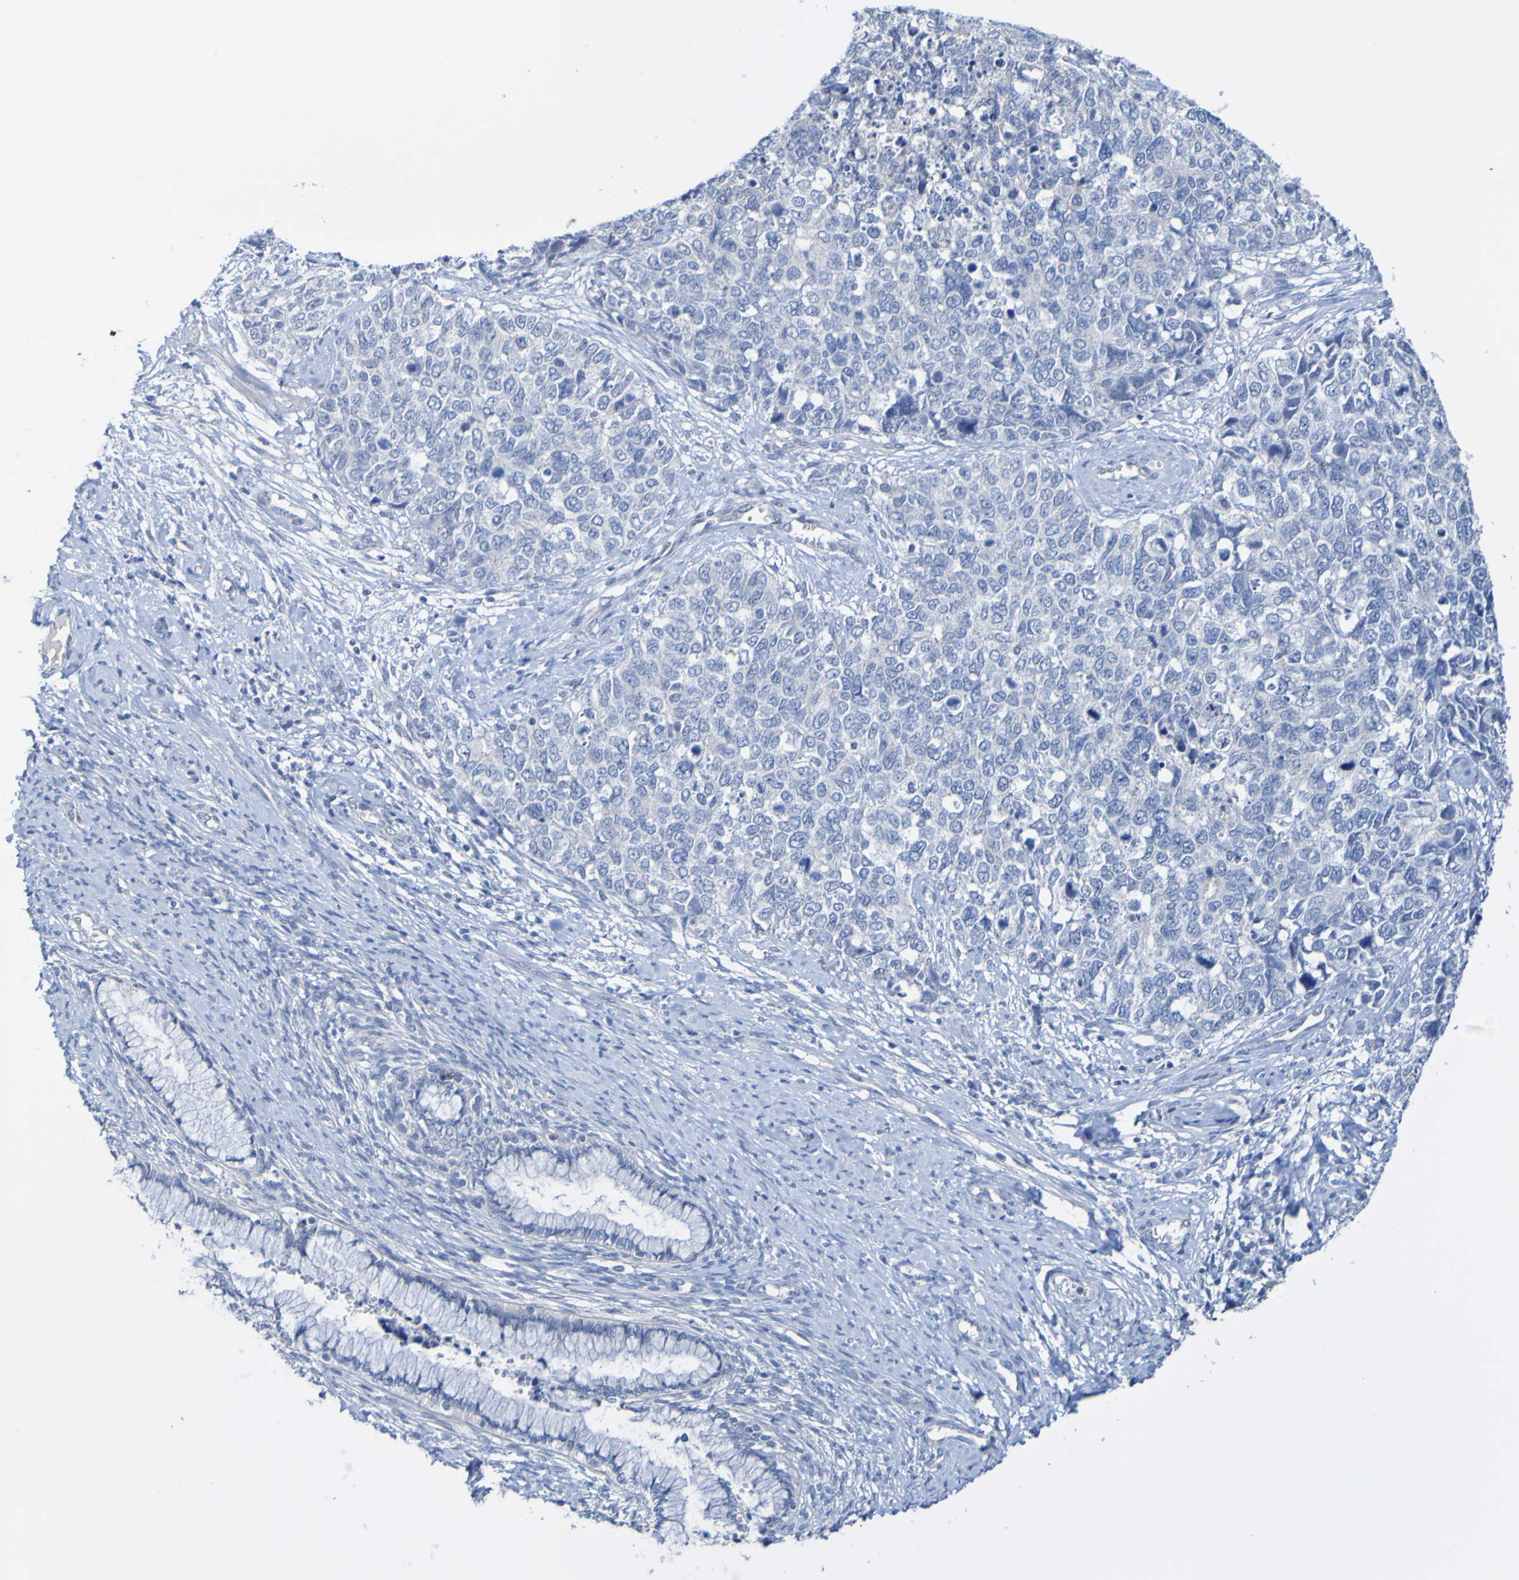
{"staining": {"intensity": "negative", "quantity": "none", "location": "none"}, "tissue": "cervical cancer", "cell_type": "Tumor cells", "image_type": "cancer", "snomed": [{"axis": "morphology", "description": "Squamous cell carcinoma, NOS"}, {"axis": "topography", "description": "Cervix"}], "caption": "DAB immunohistochemical staining of cervical cancer shows no significant staining in tumor cells. The staining was performed using DAB (3,3'-diaminobenzidine) to visualize the protein expression in brown, while the nuclei were stained in blue with hematoxylin (Magnification: 20x).", "gene": "ACMSD", "patient": {"sex": "female", "age": 63}}